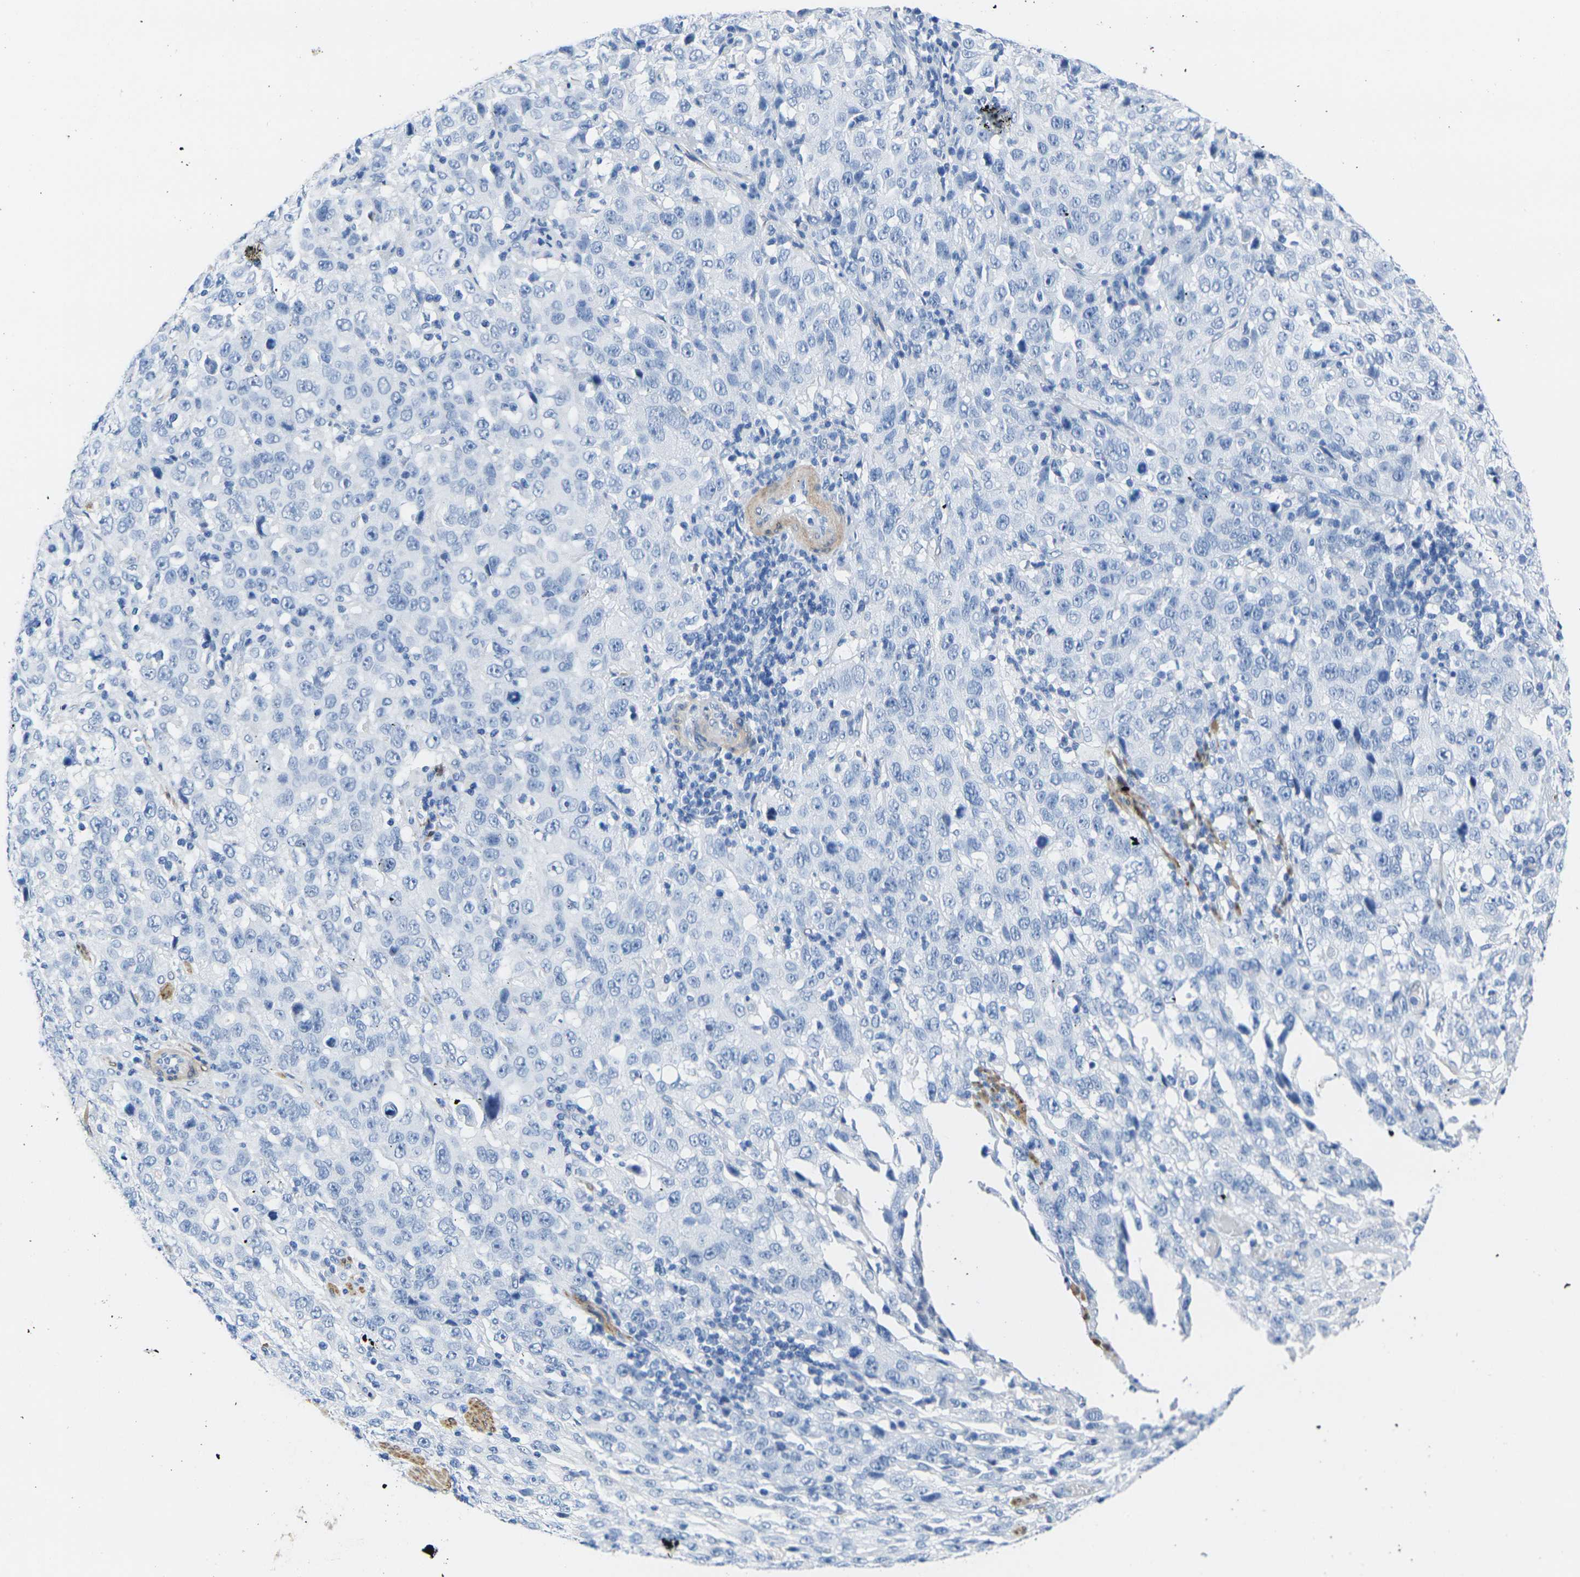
{"staining": {"intensity": "negative", "quantity": "none", "location": "none"}, "tissue": "stomach cancer", "cell_type": "Tumor cells", "image_type": "cancer", "snomed": [{"axis": "morphology", "description": "Normal tissue, NOS"}, {"axis": "morphology", "description": "Adenocarcinoma, NOS"}, {"axis": "topography", "description": "Stomach"}], "caption": "Immunohistochemical staining of stomach adenocarcinoma shows no significant positivity in tumor cells. (Stains: DAB (3,3'-diaminobenzidine) immunohistochemistry (IHC) with hematoxylin counter stain, Microscopy: brightfield microscopy at high magnification).", "gene": "CNN1", "patient": {"sex": "male", "age": 48}}